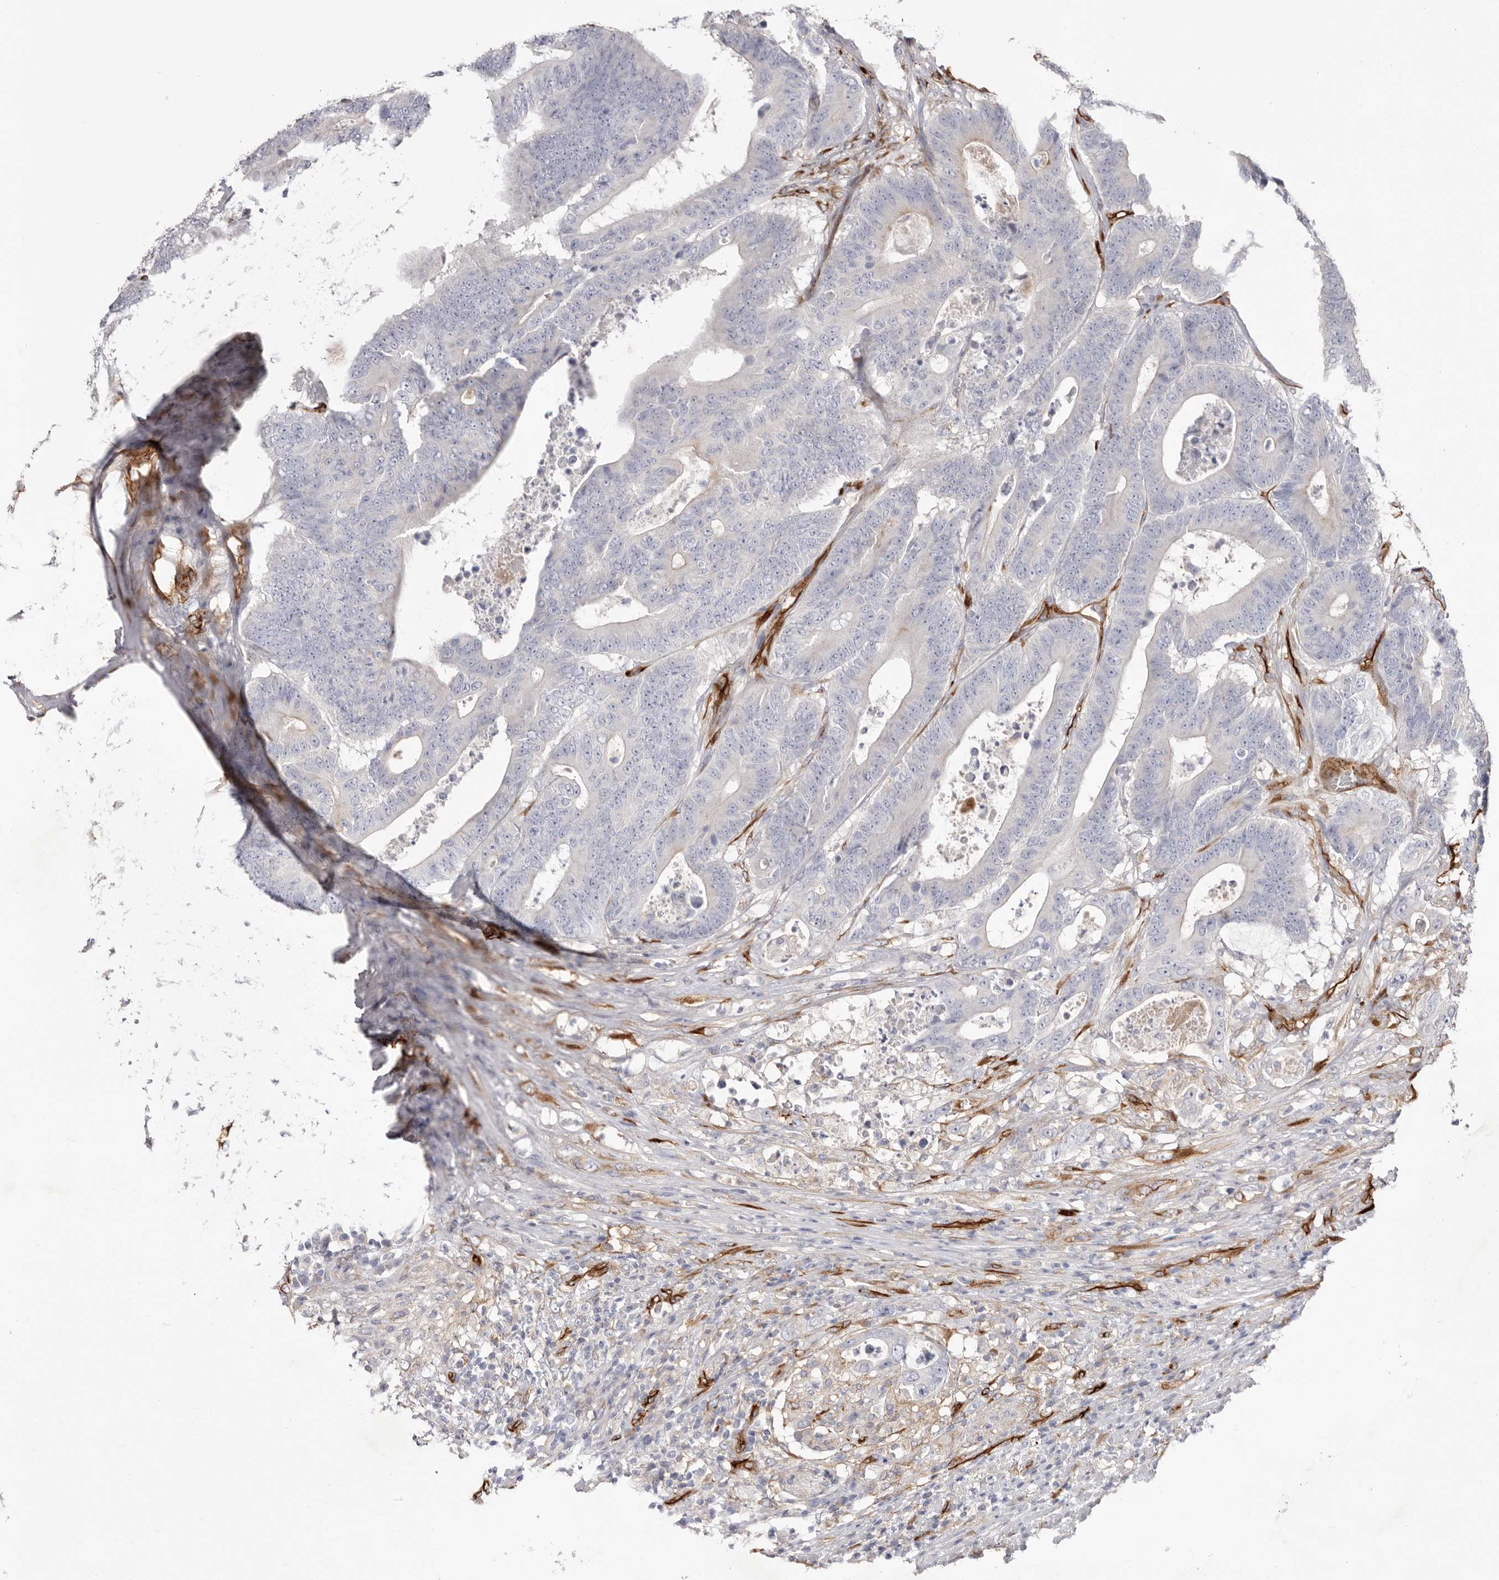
{"staining": {"intensity": "negative", "quantity": "none", "location": "none"}, "tissue": "colorectal cancer", "cell_type": "Tumor cells", "image_type": "cancer", "snomed": [{"axis": "morphology", "description": "Adenocarcinoma, NOS"}, {"axis": "topography", "description": "Colon"}], "caption": "A histopathology image of human adenocarcinoma (colorectal) is negative for staining in tumor cells.", "gene": "LRRC66", "patient": {"sex": "male", "age": 83}}